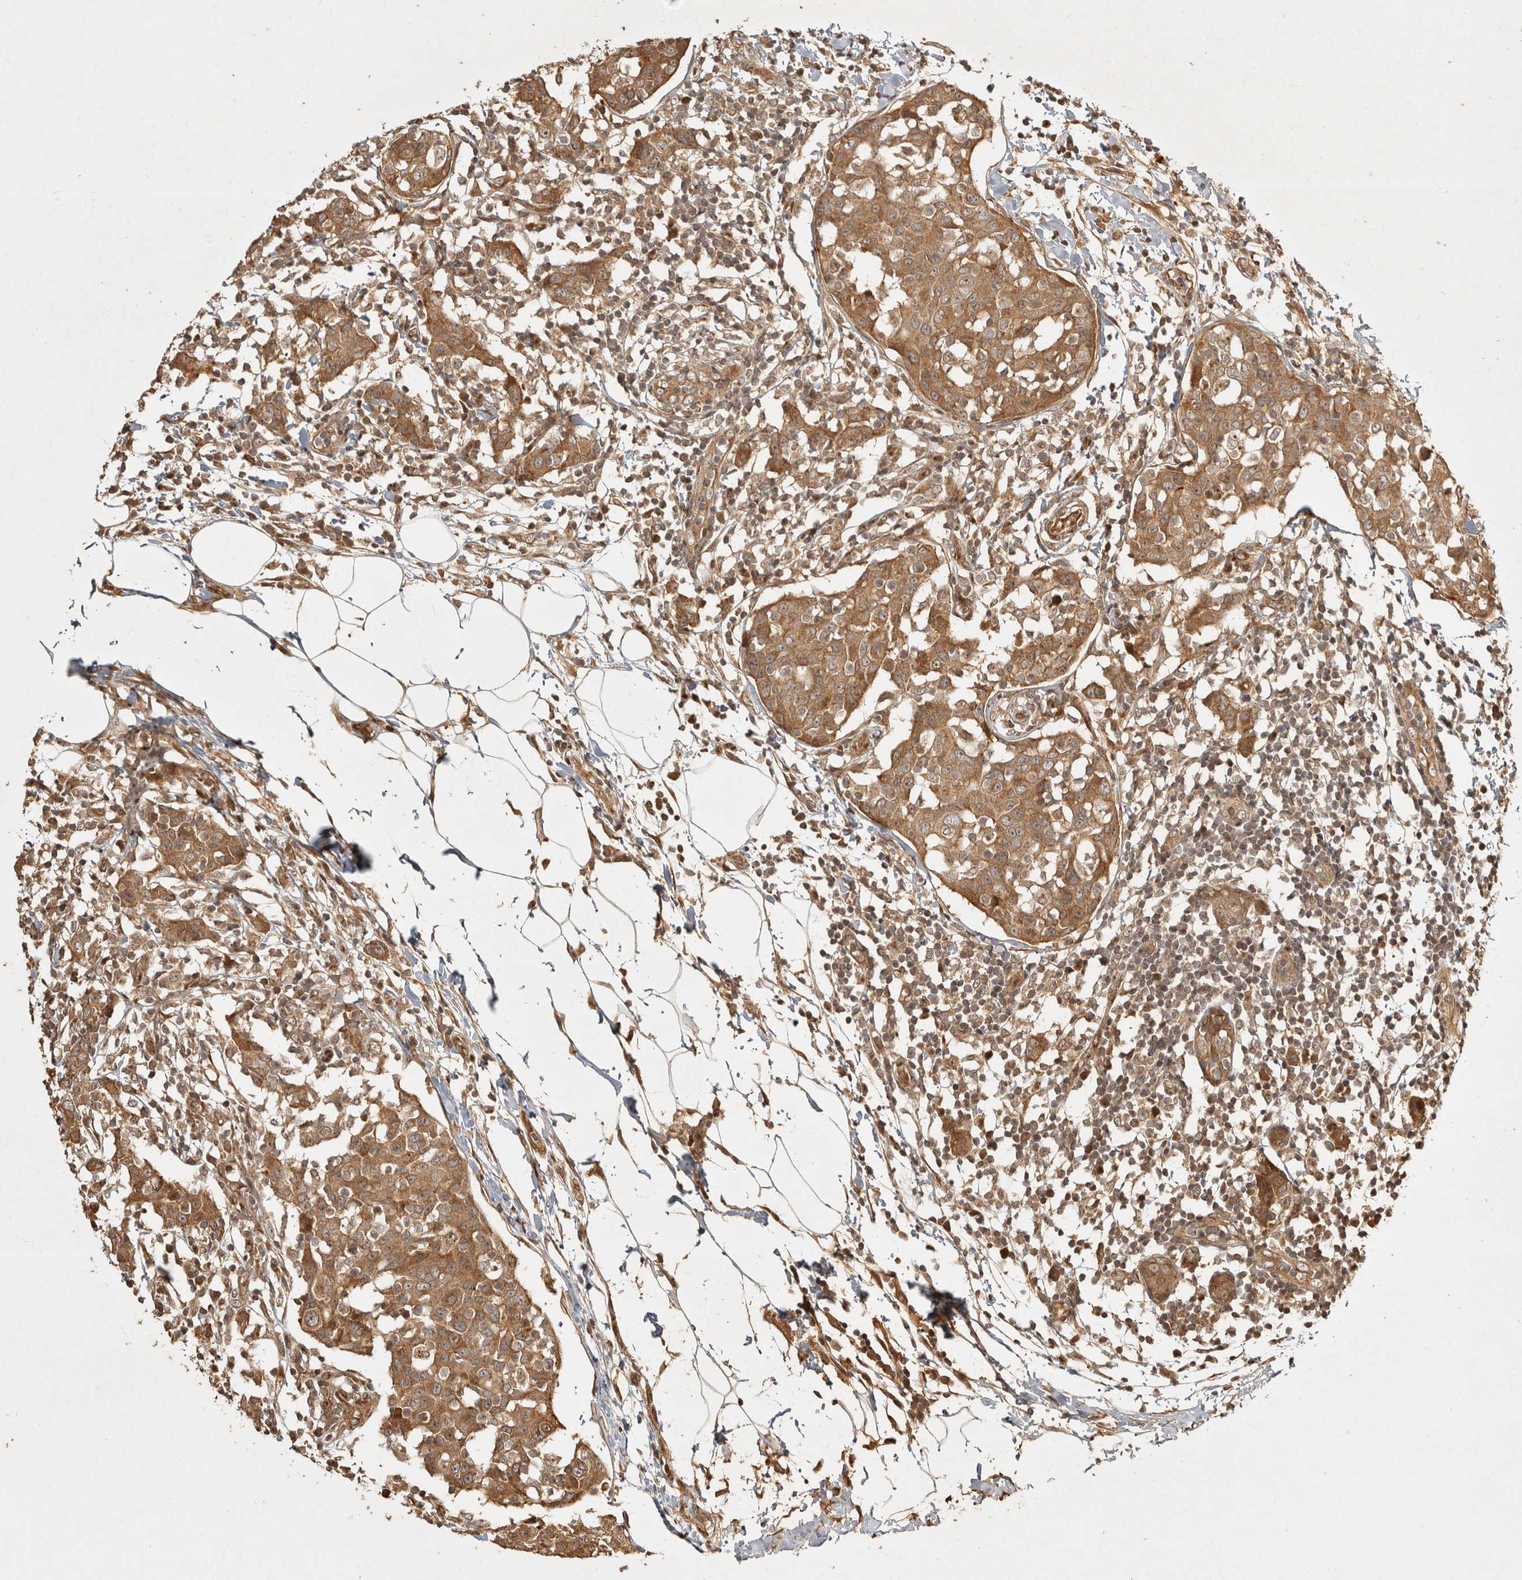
{"staining": {"intensity": "moderate", "quantity": ">75%", "location": "cytoplasmic/membranous"}, "tissue": "breast cancer", "cell_type": "Tumor cells", "image_type": "cancer", "snomed": [{"axis": "morphology", "description": "Normal tissue, NOS"}, {"axis": "morphology", "description": "Duct carcinoma"}, {"axis": "topography", "description": "Breast"}], "caption": "Tumor cells show medium levels of moderate cytoplasmic/membranous positivity in approximately >75% of cells in breast cancer.", "gene": "CAMSAP2", "patient": {"sex": "female", "age": 37}}